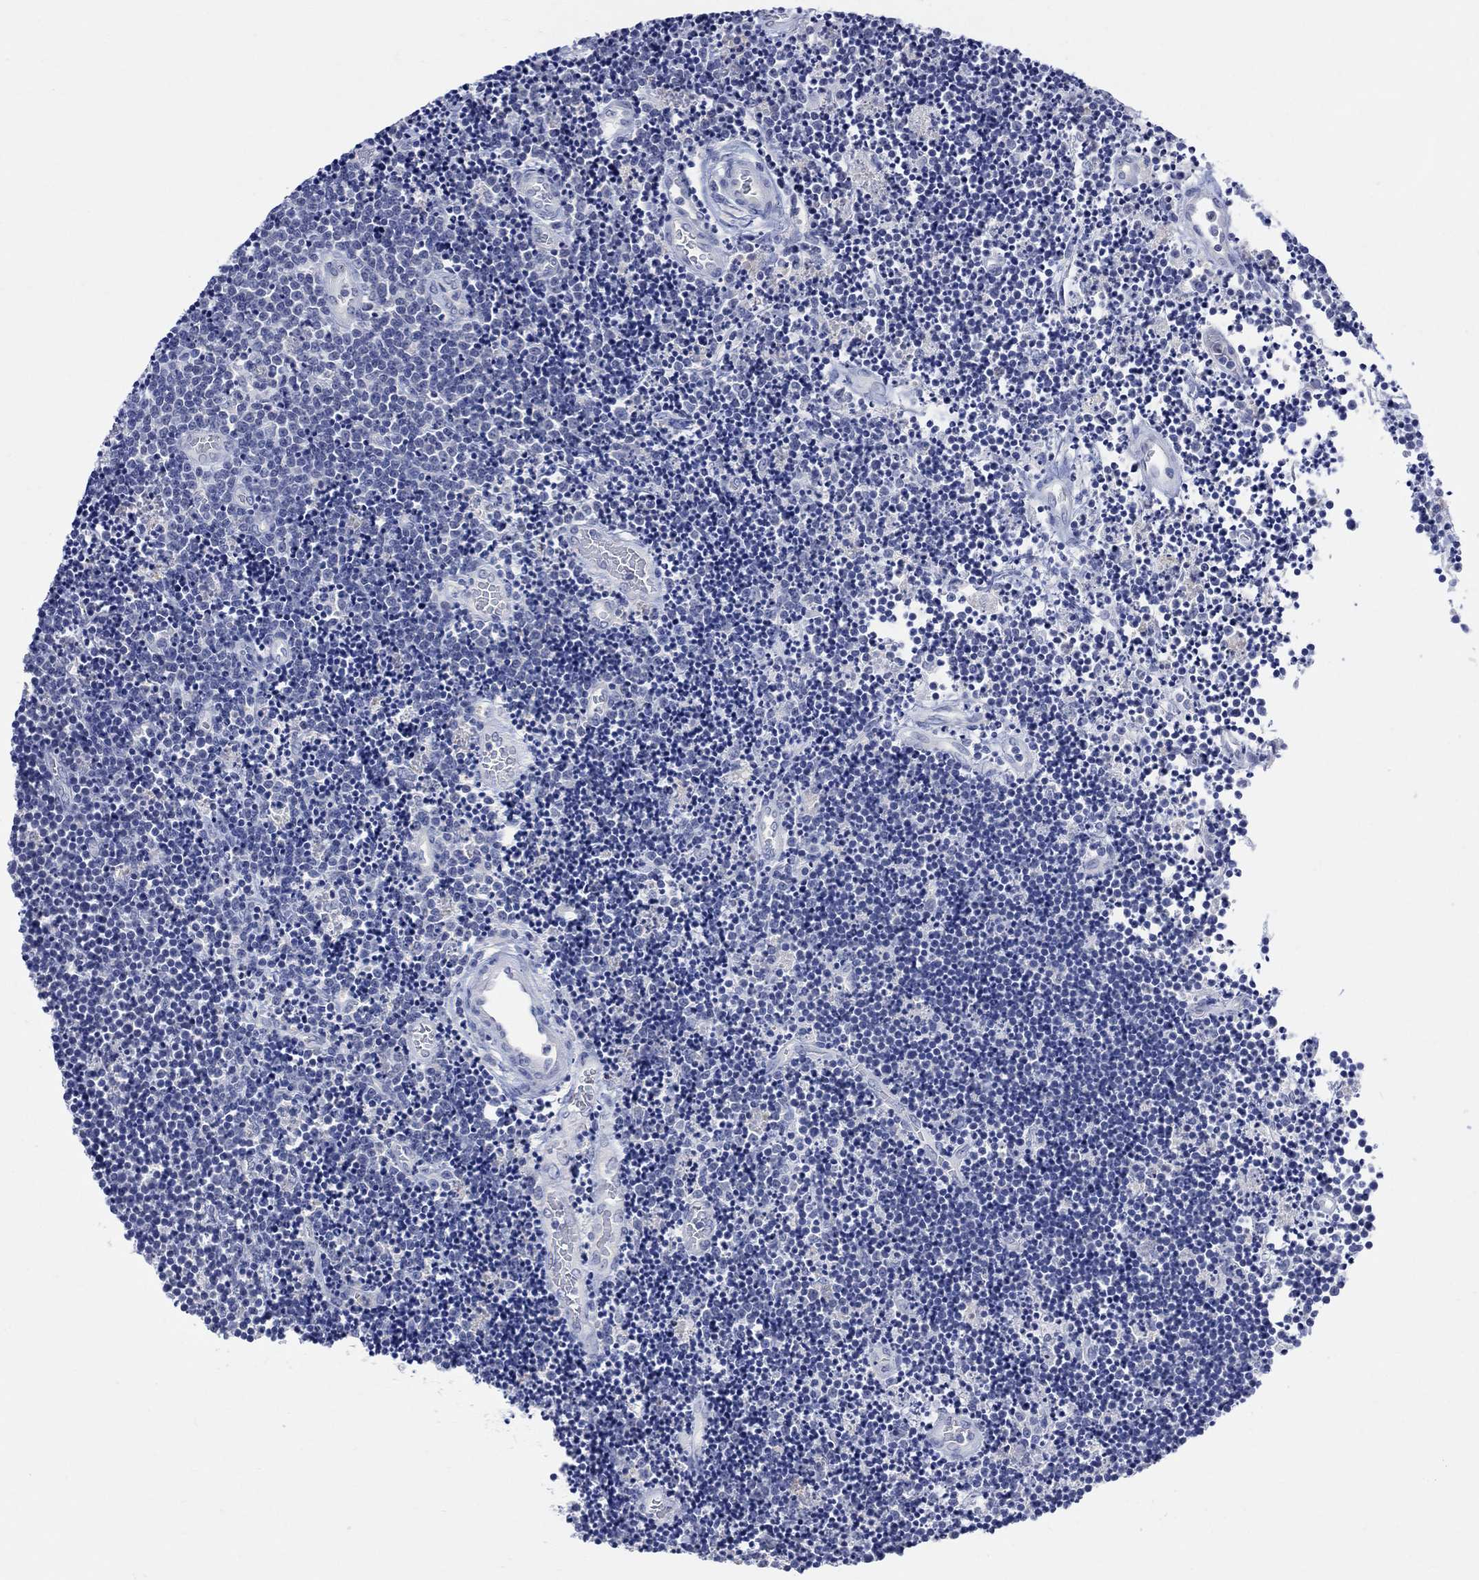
{"staining": {"intensity": "negative", "quantity": "none", "location": "none"}, "tissue": "lymphoma", "cell_type": "Tumor cells", "image_type": "cancer", "snomed": [{"axis": "morphology", "description": "Malignant lymphoma, non-Hodgkin's type, Low grade"}, {"axis": "topography", "description": "Brain"}], "caption": "Immunohistochemical staining of human low-grade malignant lymphoma, non-Hodgkin's type displays no significant positivity in tumor cells. Brightfield microscopy of immunohistochemistry (IHC) stained with DAB (3,3'-diaminobenzidine) (brown) and hematoxylin (blue), captured at high magnification.", "gene": "FBP2", "patient": {"sex": "female", "age": 66}}